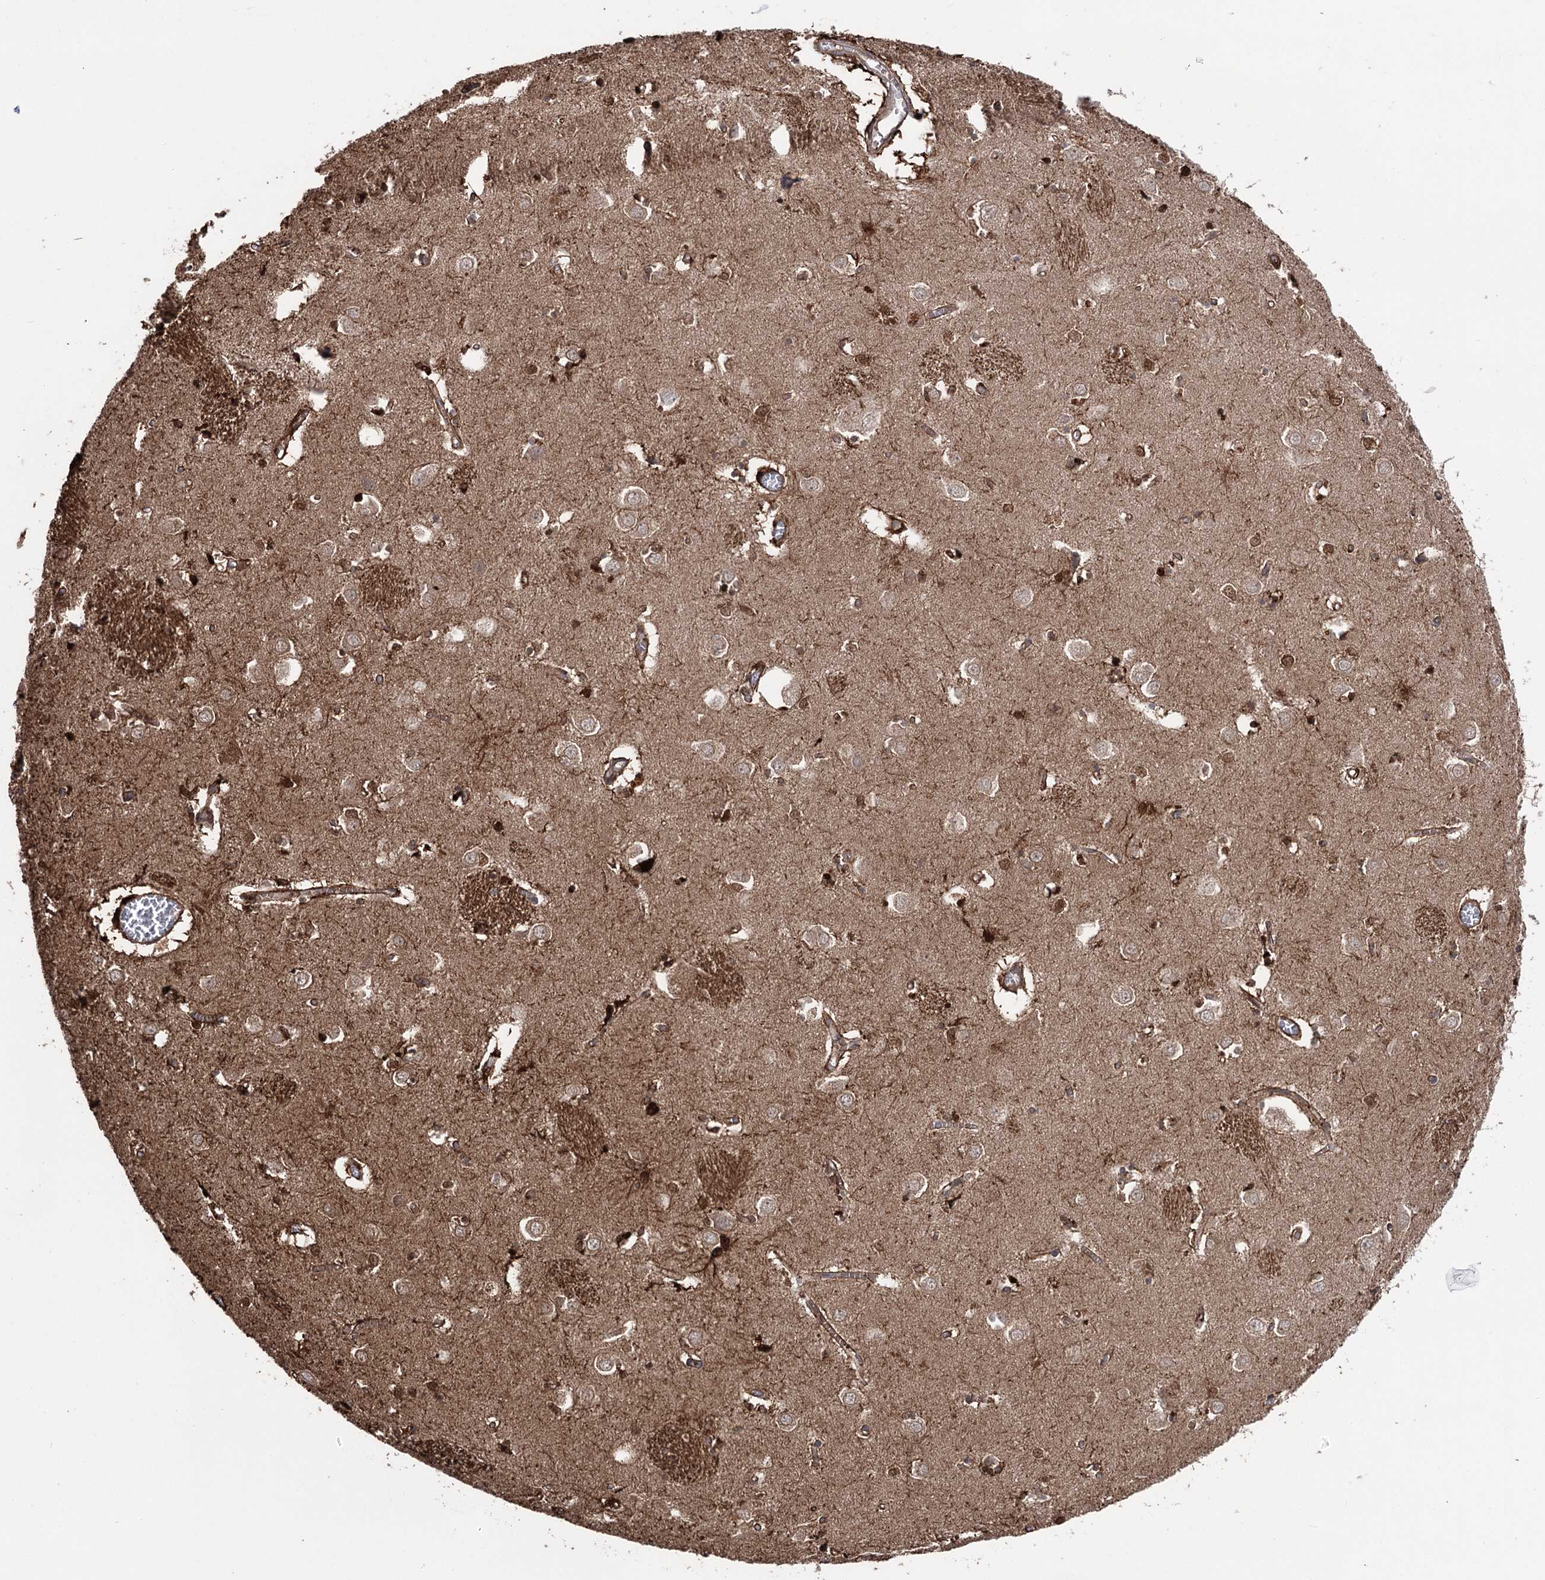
{"staining": {"intensity": "strong", "quantity": "25%-75%", "location": "cytoplasmic/membranous,nuclear"}, "tissue": "caudate", "cell_type": "Glial cells", "image_type": "normal", "snomed": [{"axis": "morphology", "description": "Normal tissue, NOS"}, {"axis": "topography", "description": "Lateral ventricle wall"}], "caption": "Immunohistochemistry photomicrograph of benign caudate: human caudate stained using immunohistochemistry (IHC) exhibits high levels of strong protein expression localized specifically in the cytoplasmic/membranous,nuclear of glial cells, appearing as a cytoplasmic/membranous,nuclear brown color.", "gene": "OTUD1", "patient": {"sex": "male", "age": 70}}